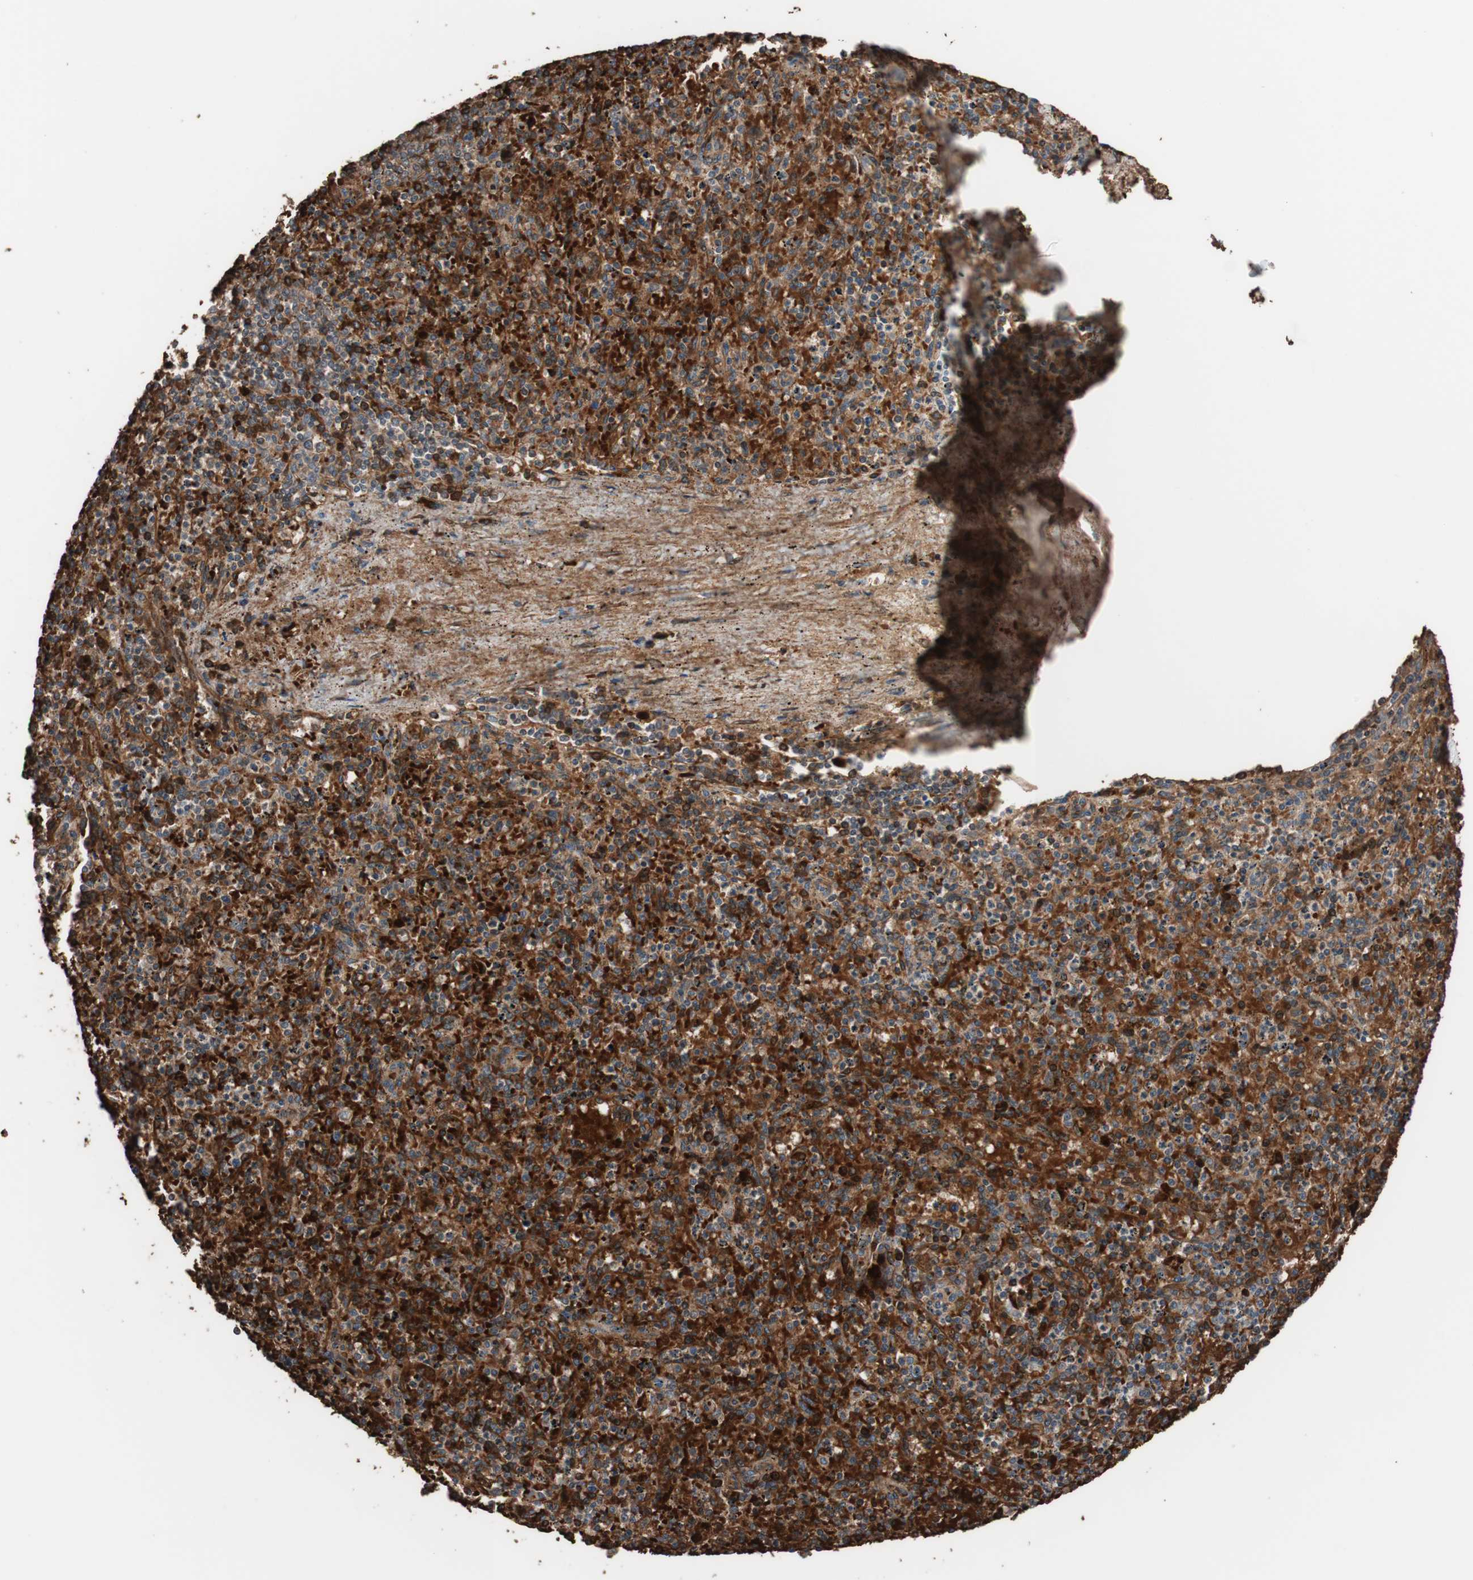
{"staining": {"intensity": "strong", "quantity": ">75%", "location": "cytoplasmic/membranous"}, "tissue": "spleen", "cell_type": "Cells in red pulp", "image_type": "normal", "snomed": [{"axis": "morphology", "description": "Normal tissue, NOS"}, {"axis": "topography", "description": "Spleen"}], "caption": "Benign spleen shows strong cytoplasmic/membranous positivity in about >75% of cells in red pulp, visualized by immunohistochemistry. (Stains: DAB (3,3'-diaminobenzidine) in brown, nuclei in blue, Microscopy: brightfield microscopy at high magnification).", "gene": "GLYCTK", "patient": {"sex": "male", "age": 72}}